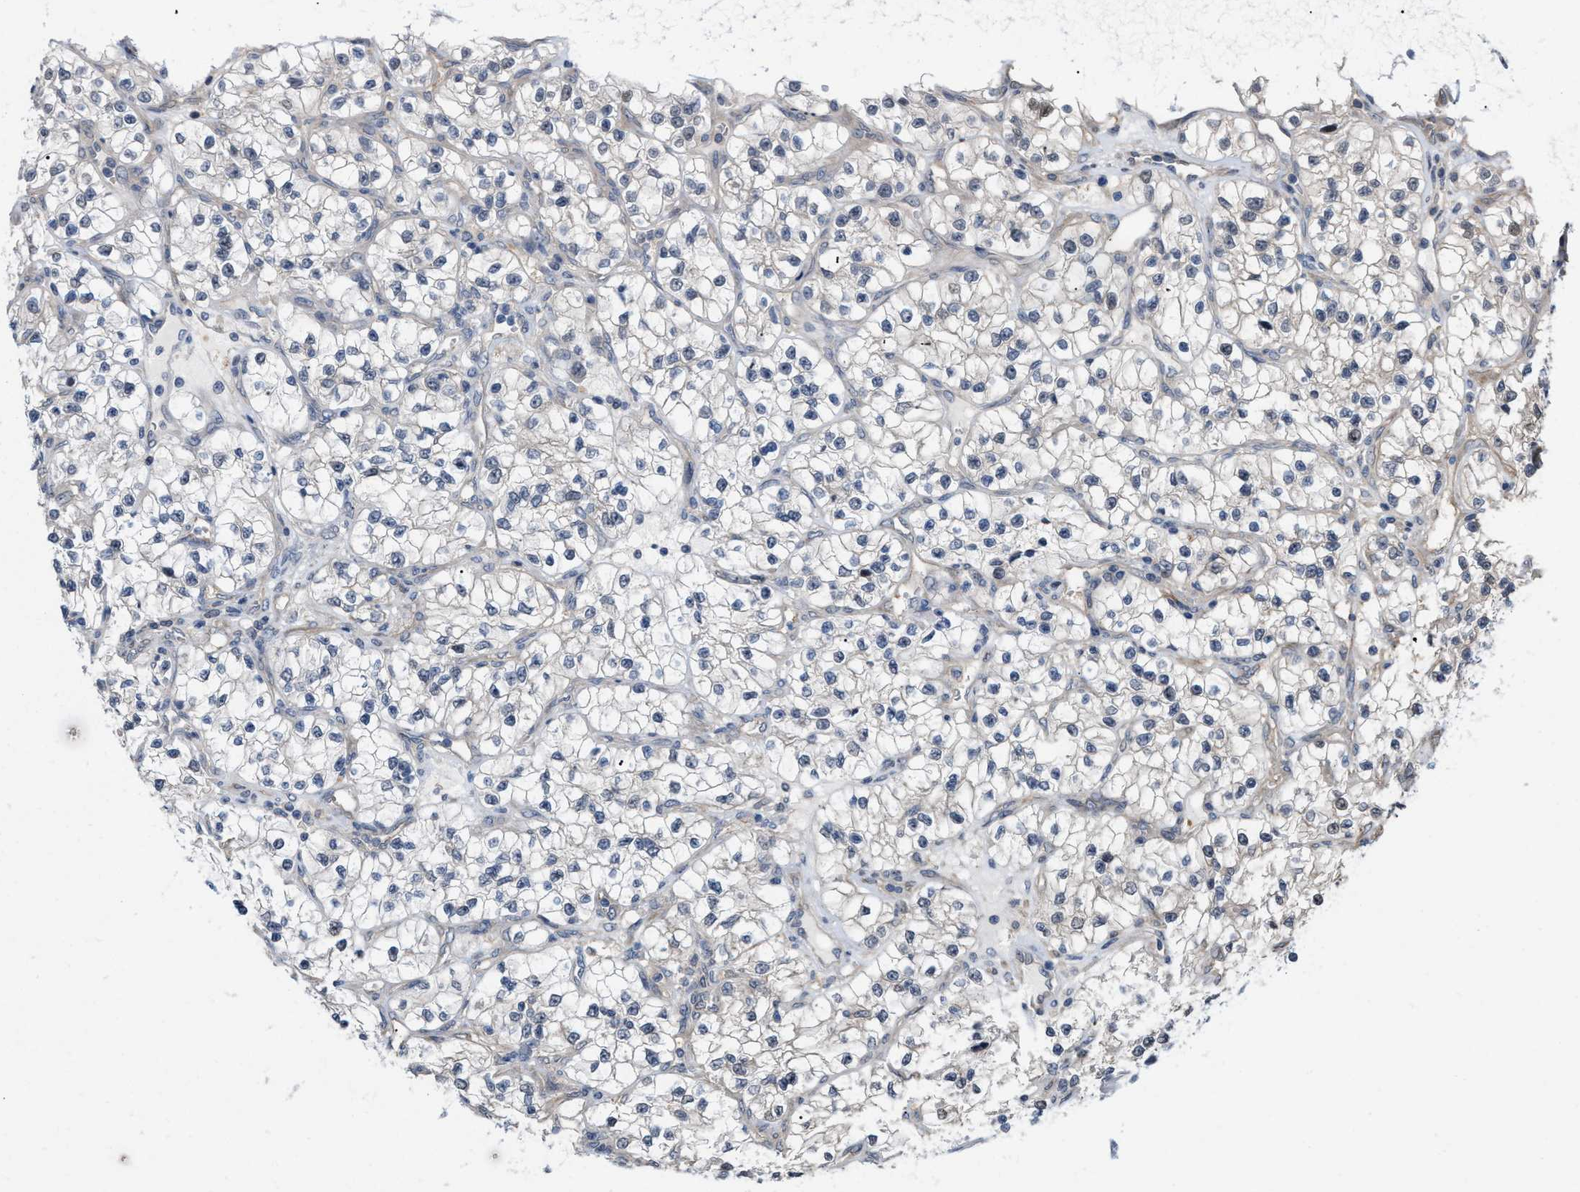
{"staining": {"intensity": "negative", "quantity": "none", "location": "none"}, "tissue": "renal cancer", "cell_type": "Tumor cells", "image_type": "cancer", "snomed": [{"axis": "morphology", "description": "Adenocarcinoma, NOS"}, {"axis": "topography", "description": "Kidney"}], "caption": "Histopathology image shows no significant protein staining in tumor cells of renal adenocarcinoma. (Brightfield microscopy of DAB (3,3'-diaminobenzidine) immunohistochemistry at high magnification).", "gene": "CSNK1A1", "patient": {"sex": "female", "age": 57}}